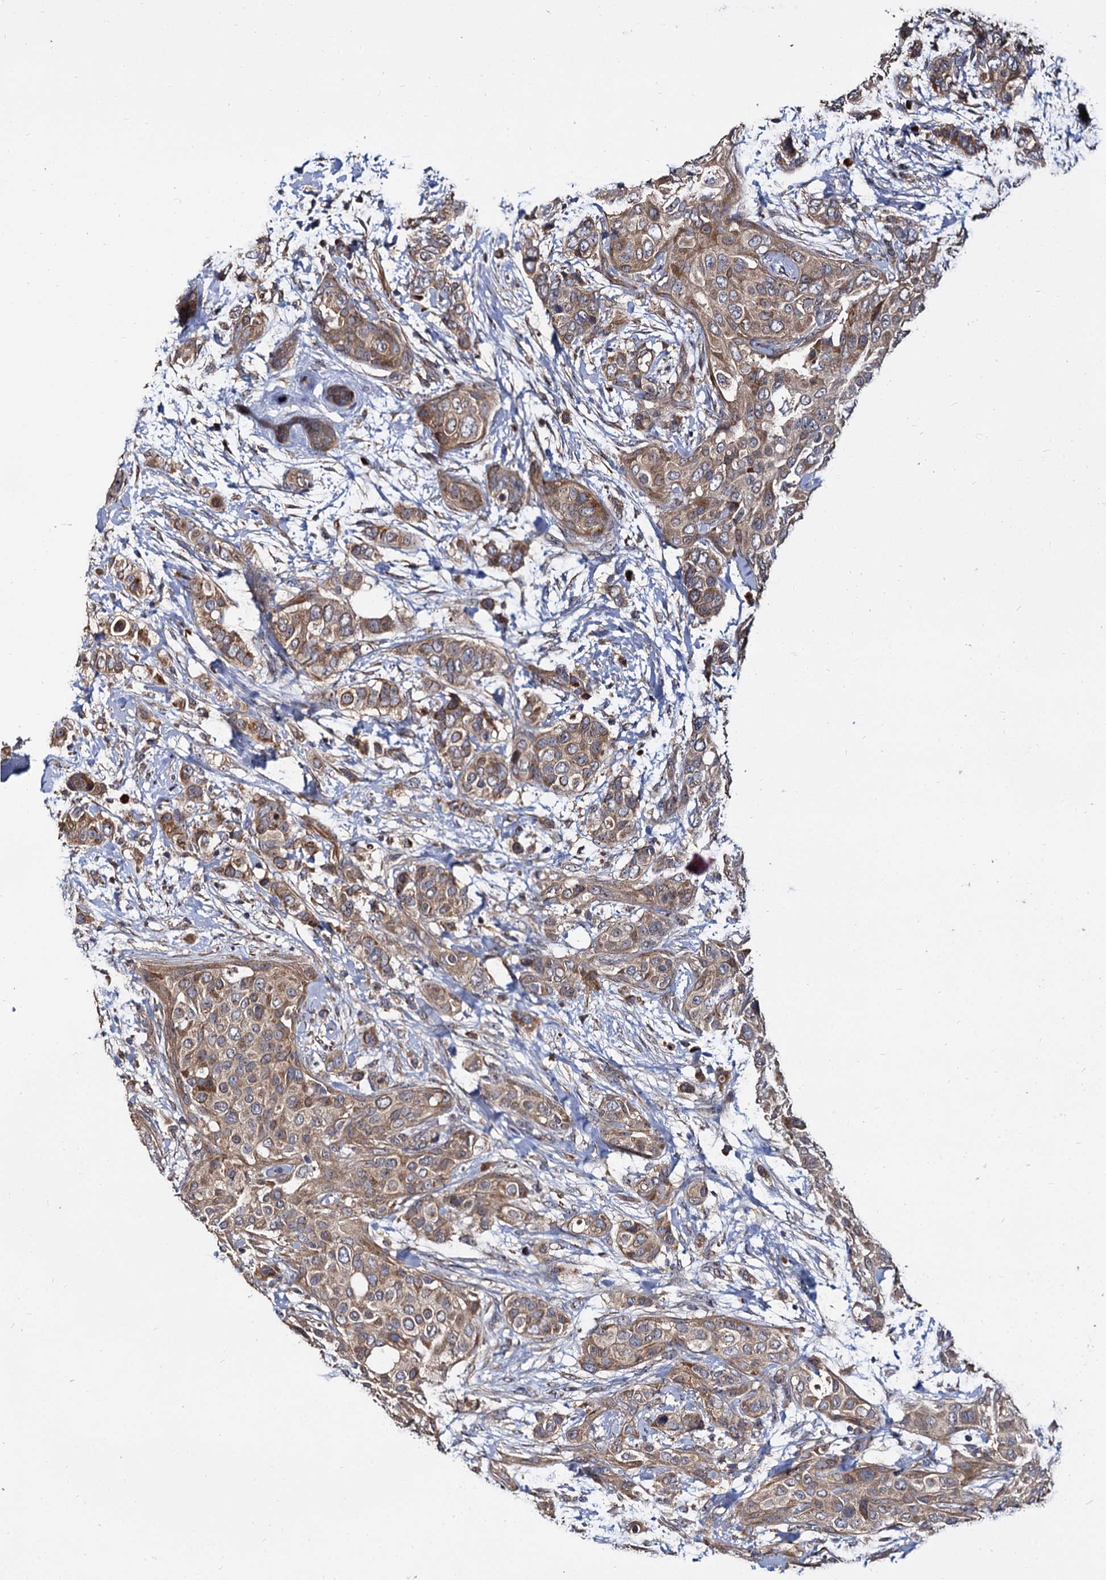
{"staining": {"intensity": "moderate", "quantity": ">75%", "location": "cytoplasmic/membranous"}, "tissue": "breast cancer", "cell_type": "Tumor cells", "image_type": "cancer", "snomed": [{"axis": "morphology", "description": "Lobular carcinoma"}, {"axis": "topography", "description": "Breast"}], "caption": "Breast lobular carcinoma stained with DAB (3,3'-diaminobenzidine) immunohistochemistry shows medium levels of moderate cytoplasmic/membranous staining in about >75% of tumor cells. Immunohistochemistry (ihc) stains the protein of interest in brown and the nuclei are stained blue.", "gene": "WWC3", "patient": {"sex": "female", "age": 51}}